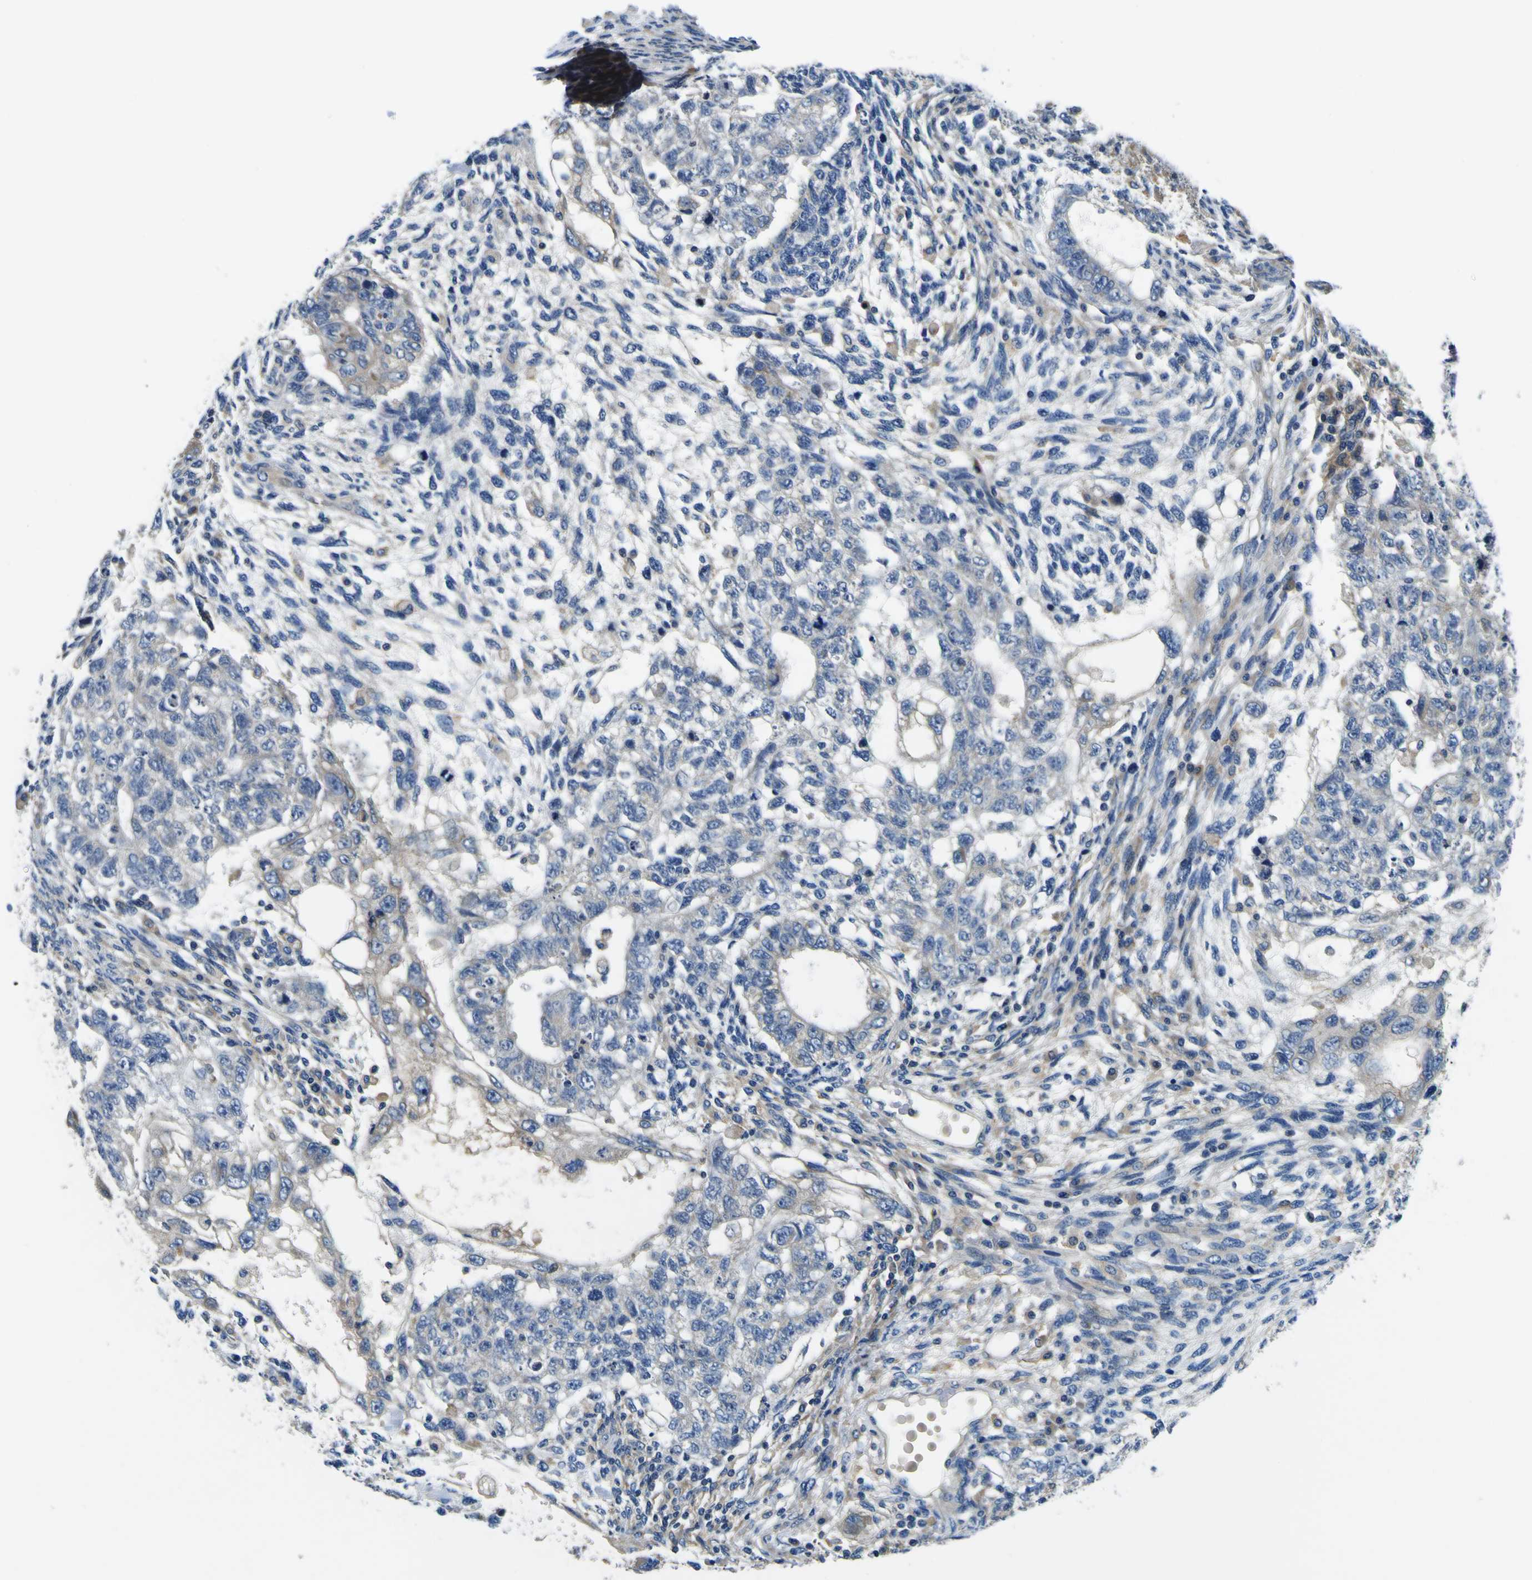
{"staining": {"intensity": "weak", "quantity": "<25%", "location": "cytoplasmic/membranous"}, "tissue": "testis cancer", "cell_type": "Tumor cells", "image_type": "cancer", "snomed": [{"axis": "morphology", "description": "Normal tissue, NOS"}, {"axis": "morphology", "description": "Carcinoma, Embryonal, NOS"}, {"axis": "topography", "description": "Testis"}], "caption": "The immunohistochemistry histopathology image has no significant staining in tumor cells of testis cancer tissue.", "gene": "CLSTN1", "patient": {"sex": "male", "age": 36}}